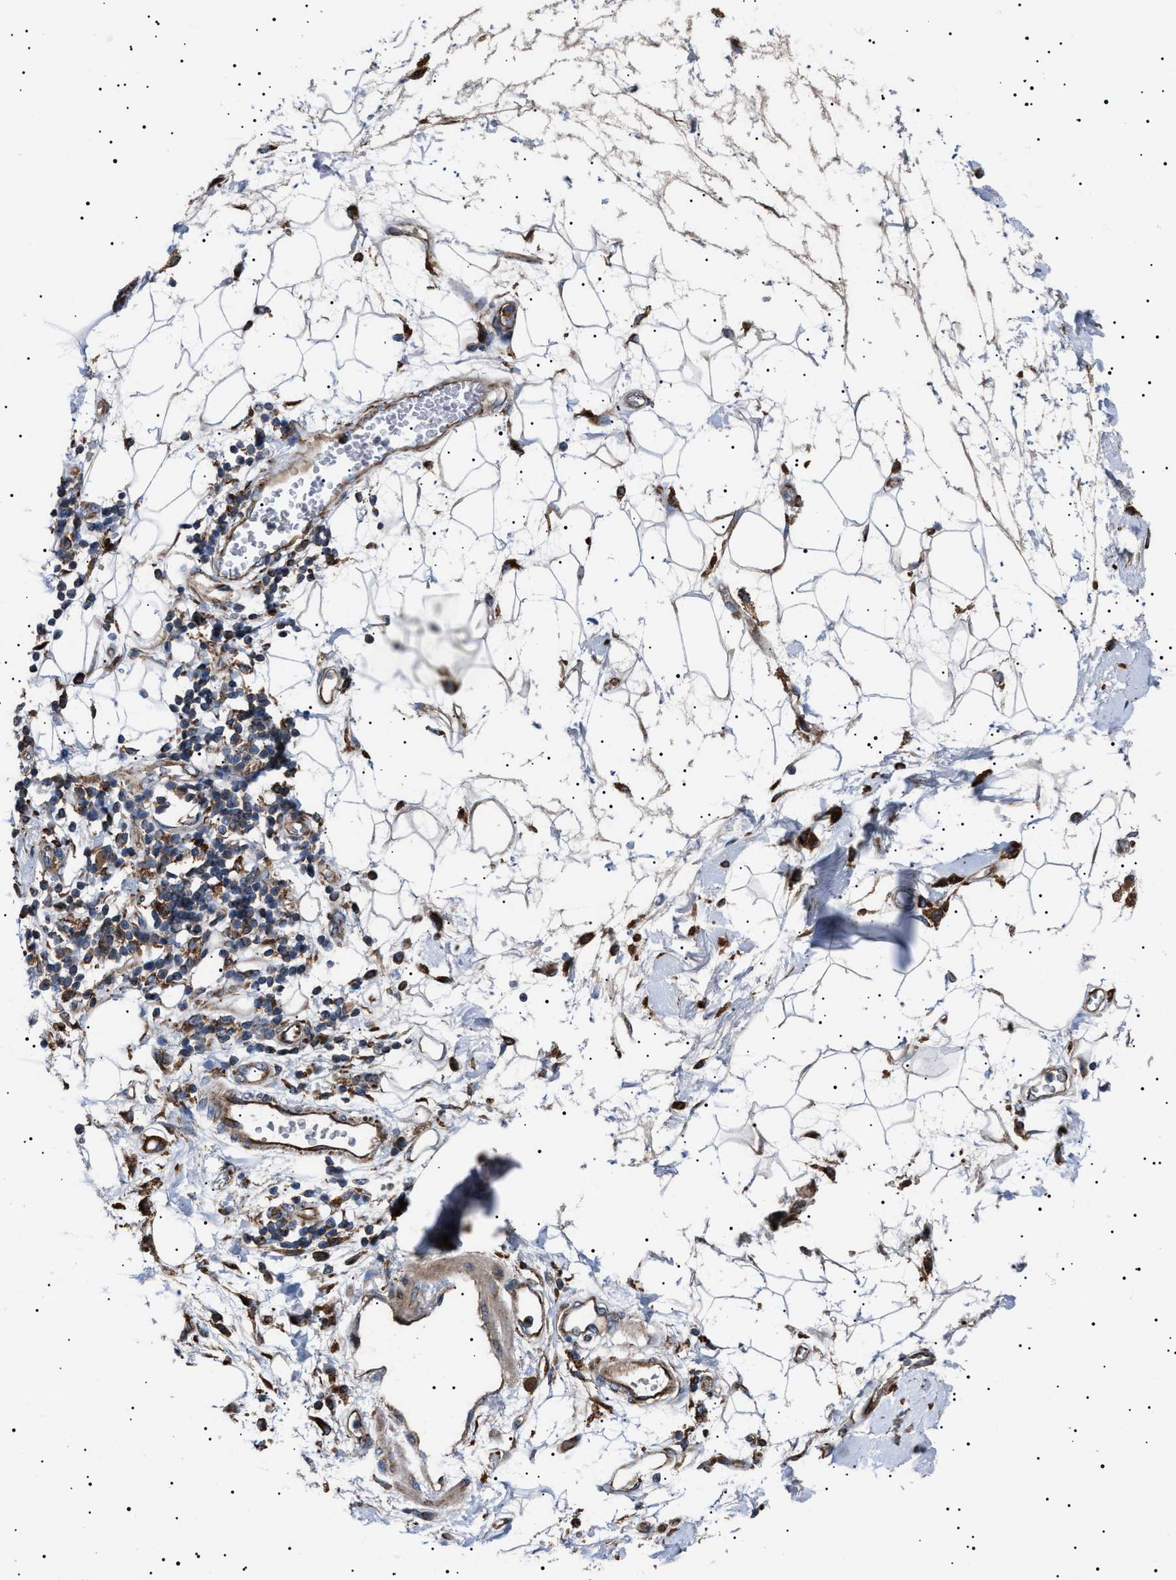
{"staining": {"intensity": "moderate", "quantity": ">75%", "location": "cytoplasmic/membranous"}, "tissue": "adipose tissue", "cell_type": "Adipocytes", "image_type": "normal", "snomed": [{"axis": "morphology", "description": "Normal tissue, NOS"}, {"axis": "morphology", "description": "Adenocarcinoma, NOS"}, {"axis": "topography", "description": "Duodenum"}, {"axis": "topography", "description": "Peripheral nerve tissue"}], "caption": "Protein expression by immunohistochemistry (IHC) exhibits moderate cytoplasmic/membranous expression in about >75% of adipocytes in unremarkable adipose tissue. The staining was performed using DAB (3,3'-diaminobenzidine) to visualize the protein expression in brown, while the nuclei were stained in blue with hematoxylin (Magnification: 20x).", "gene": "TOP1MT", "patient": {"sex": "female", "age": 60}}